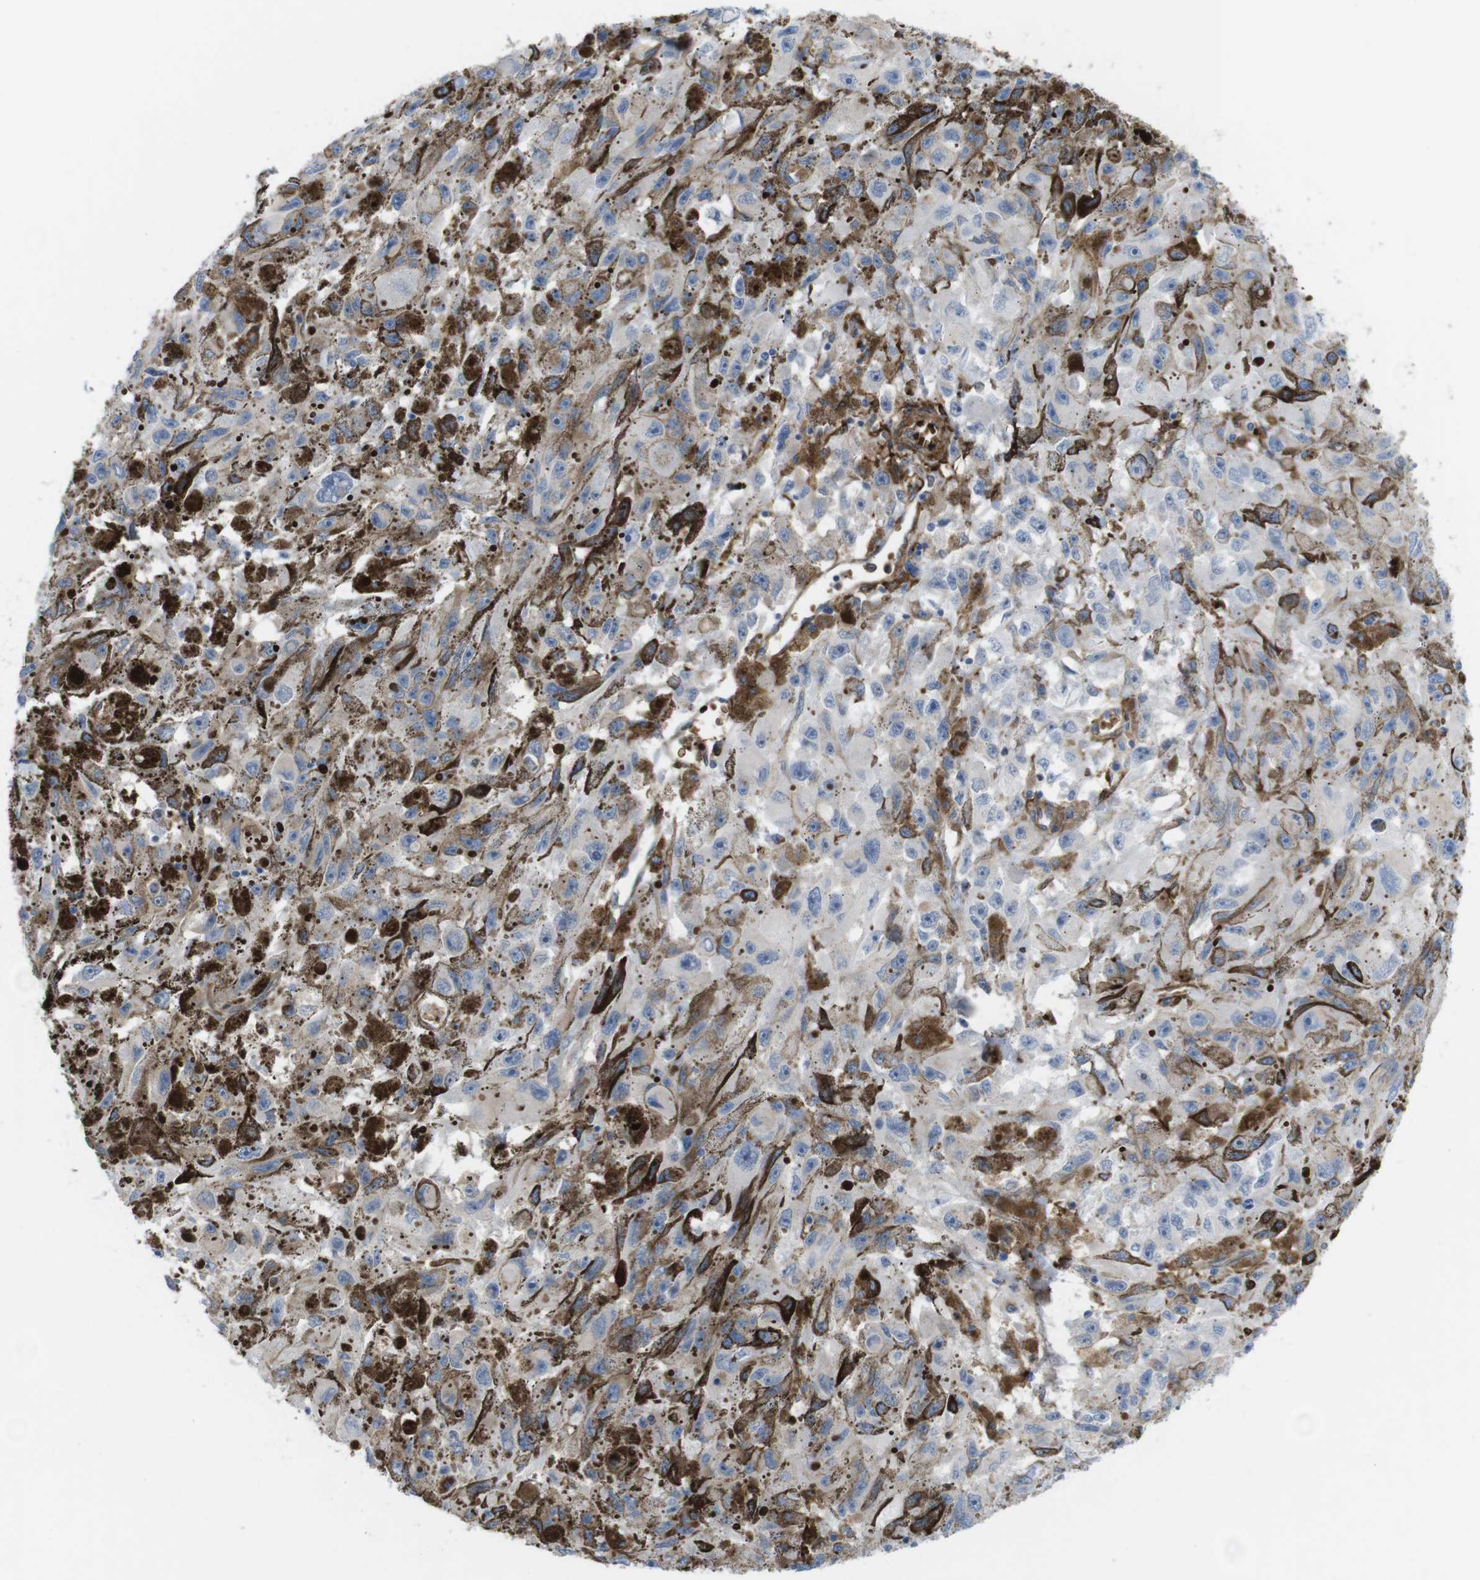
{"staining": {"intensity": "moderate", "quantity": "25%-75%", "location": "cytoplasmic/membranous"}, "tissue": "melanoma", "cell_type": "Tumor cells", "image_type": "cancer", "snomed": [{"axis": "morphology", "description": "Malignant melanoma, NOS"}, {"axis": "topography", "description": "Skin"}], "caption": "Immunohistochemistry (IHC) (DAB) staining of malignant melanoma displays moderate cytoplasmic/membranous protein staining in about 25%-75% of tumor cells.", "gene": "CYBRD1", "patient": {"sex": "female", "age": 104}}